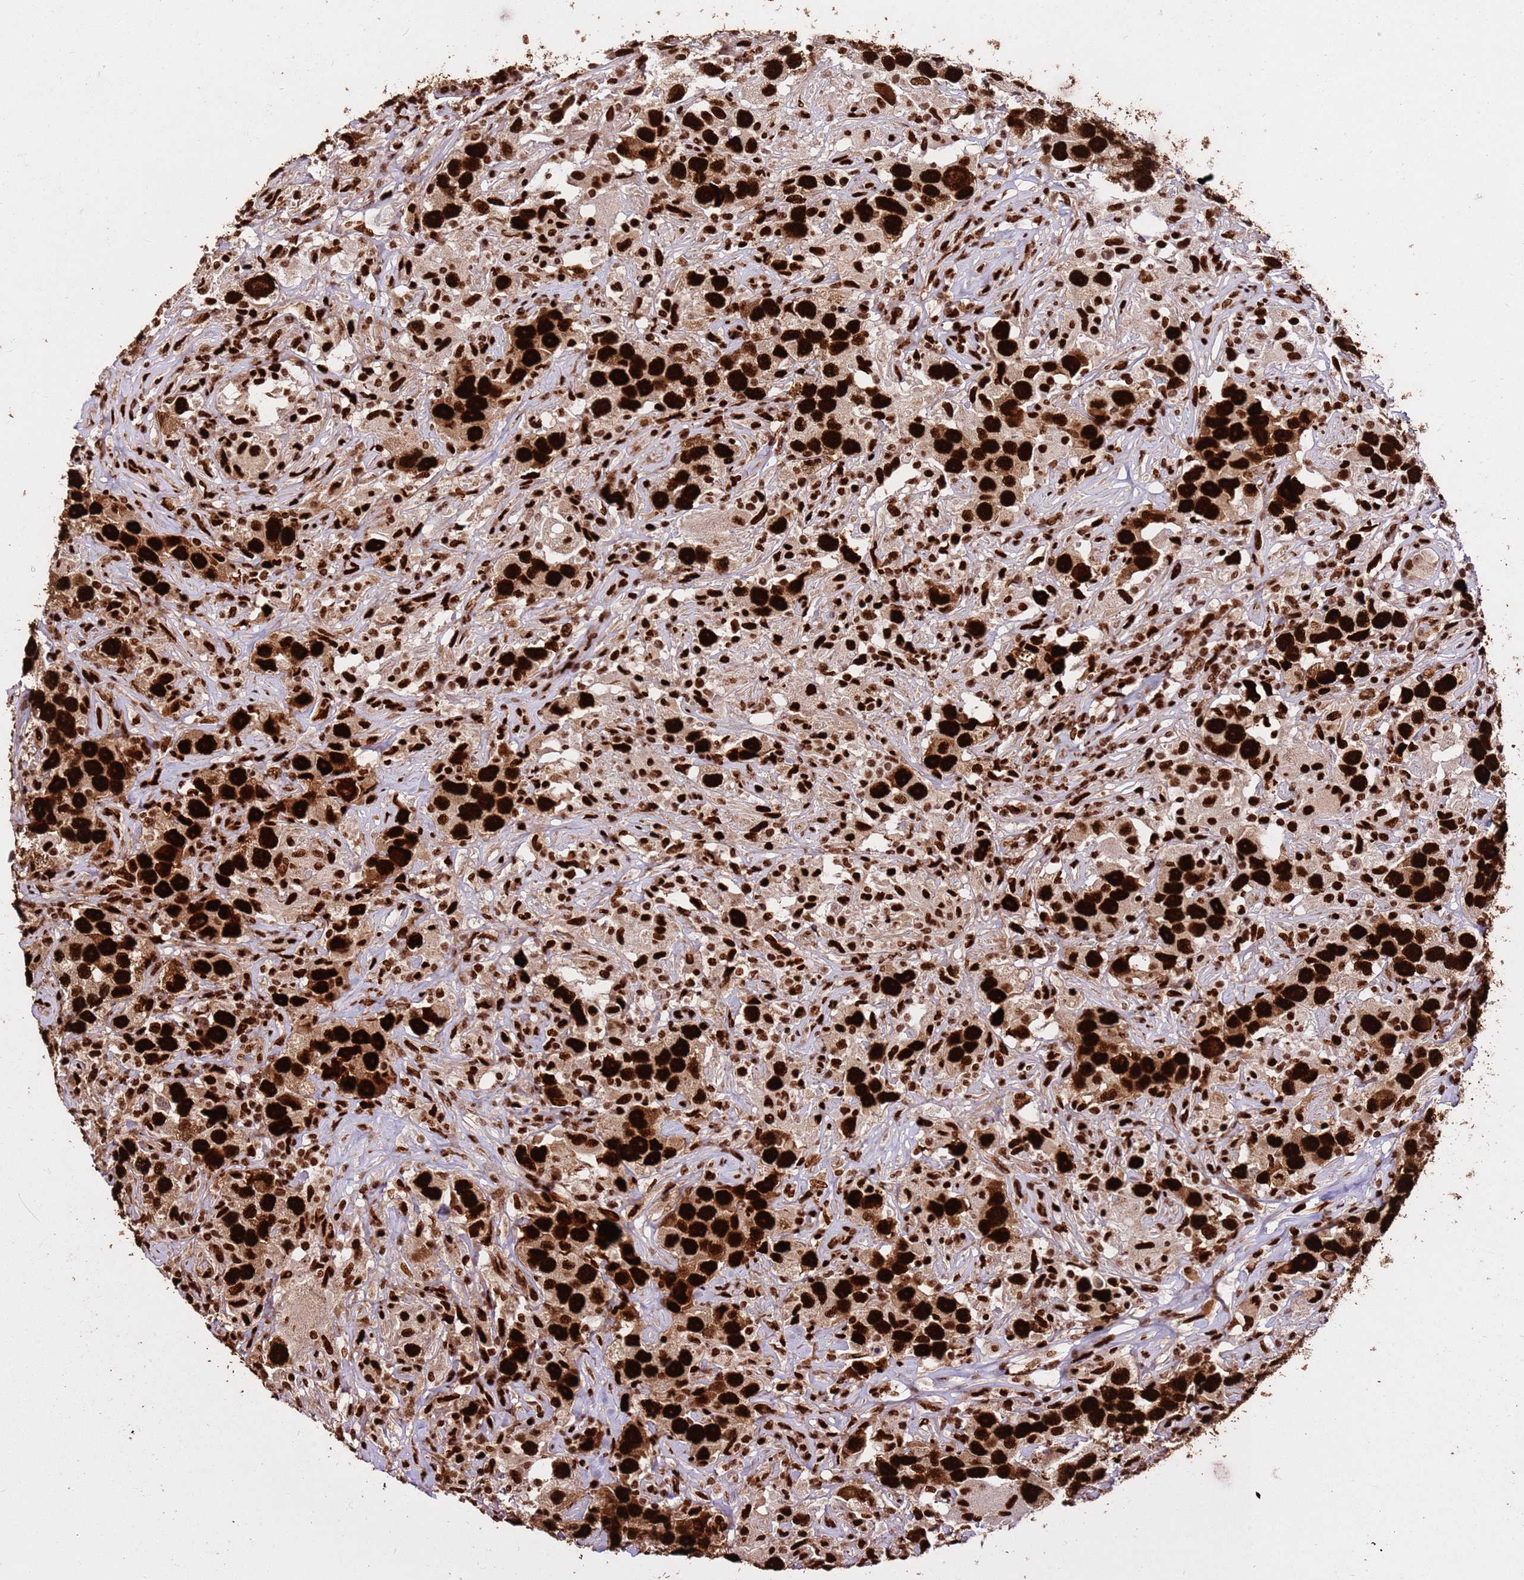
{"staining": {"intensity": "strong", "quantity": ">75%", "location": "nuclear"}, "tissue": "testis cancer", "cell_type": "Tumor cells", "image_type": "cancer", "snomed": [{"axis": "morphology", "description": "Seminoma, NOS"}, {"axis": "topography", "description": "Testis"}], "caption": "A high amount of strong nuclear expression is appreciated in about >75% of tumor cells in testis cancer tissue.", "gene": "HNRNPAB", "patient": {"sex": "male", "age": 49}}